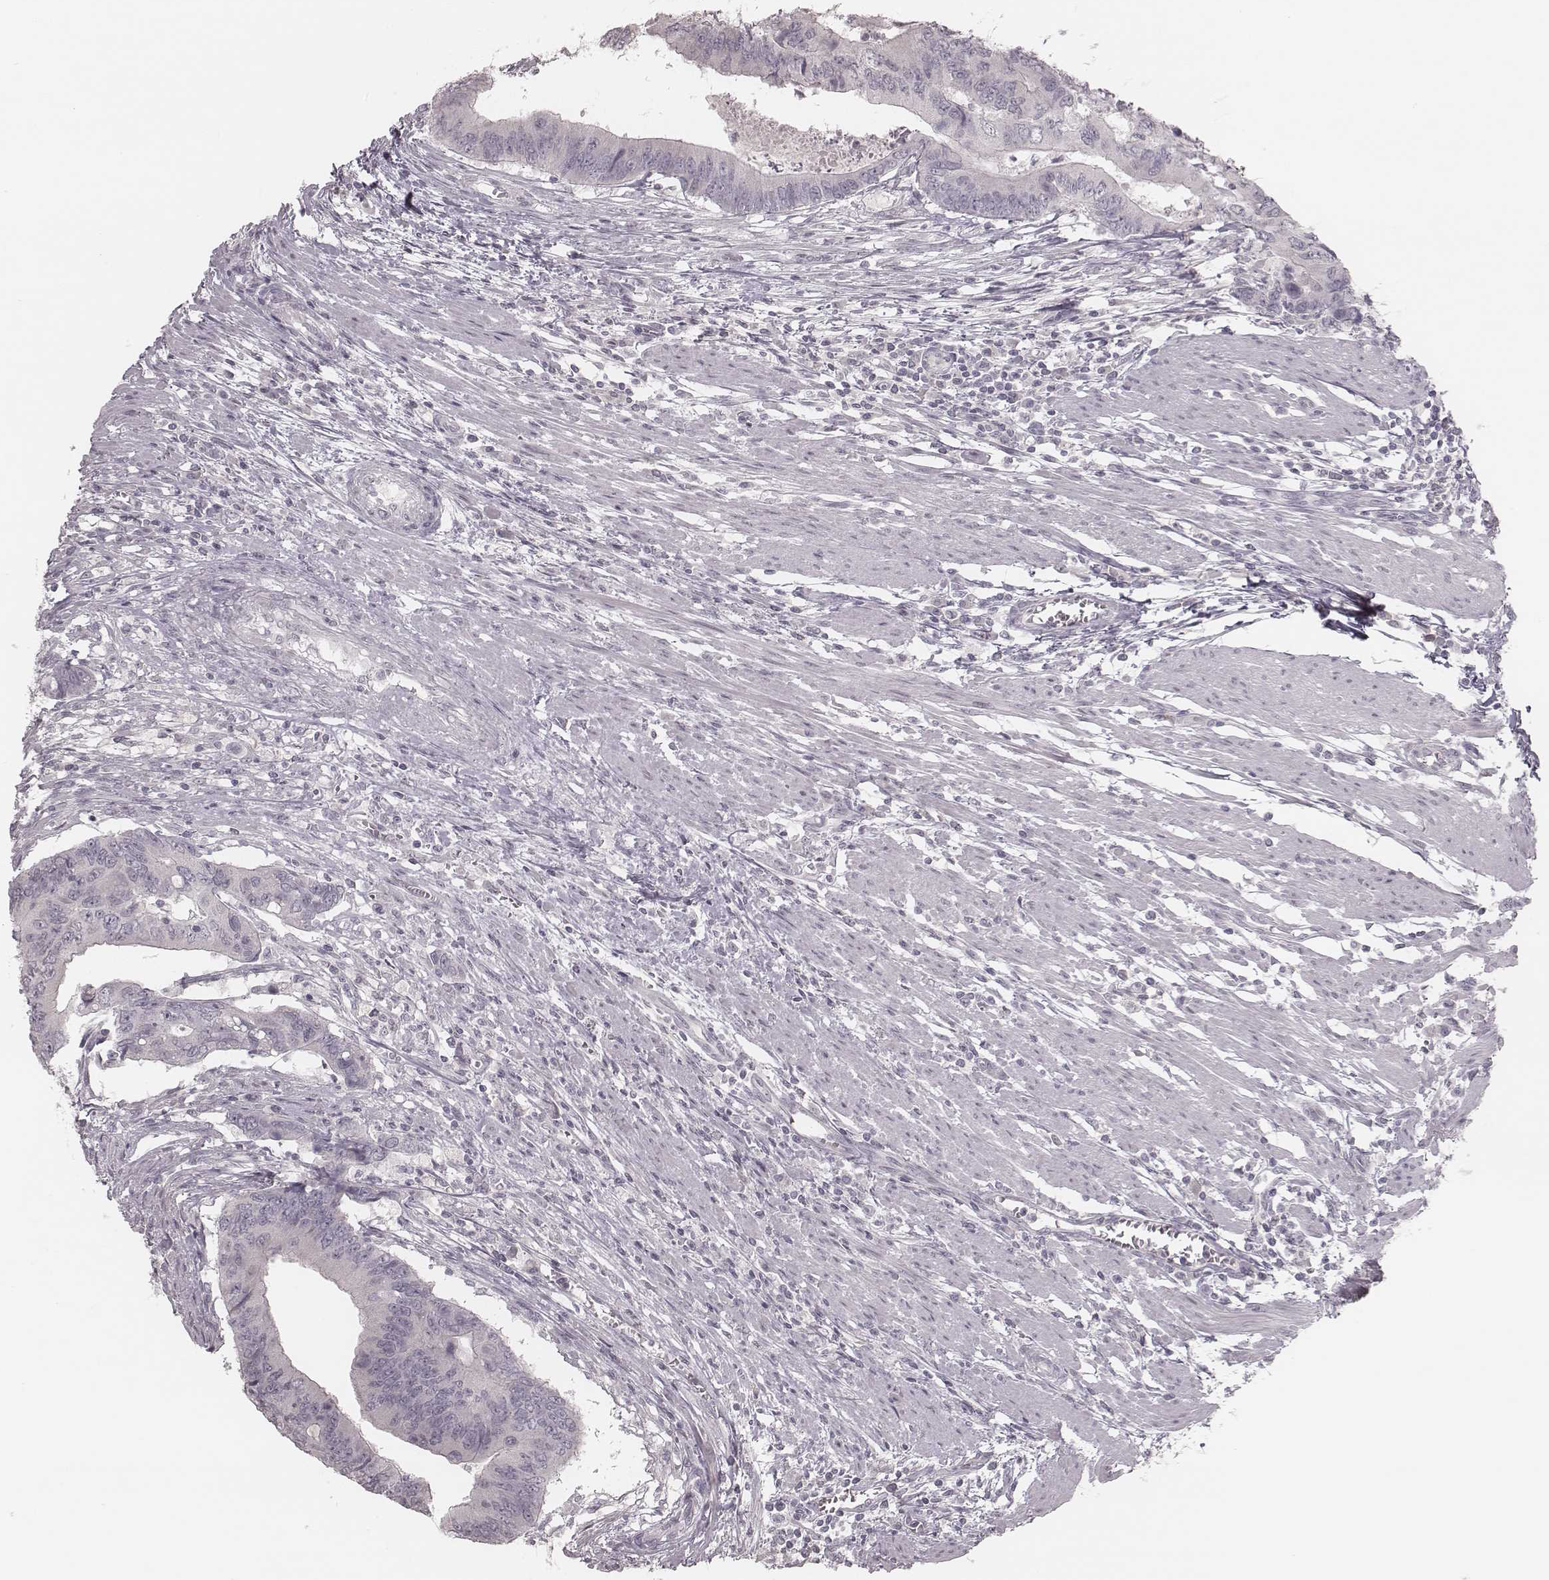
{"staining": {"intensity": "negative", "quantity": "none", "location": "none"}, "tissue": "colorectal cancer", "cell_type": "Tumor cells", "image_type": "cancer", "snomed": [{"axis": "morphology", "description": "Adenocarcinoma, NOS"}, {"axis": "topography", "description": "Colon"}], "caption": "The histopathology image demonstrates no staining of tumor cells in colorectal adenocarcinoma.", "gene": "ACACB", "patient": {"sex": "male", "age": 53}}